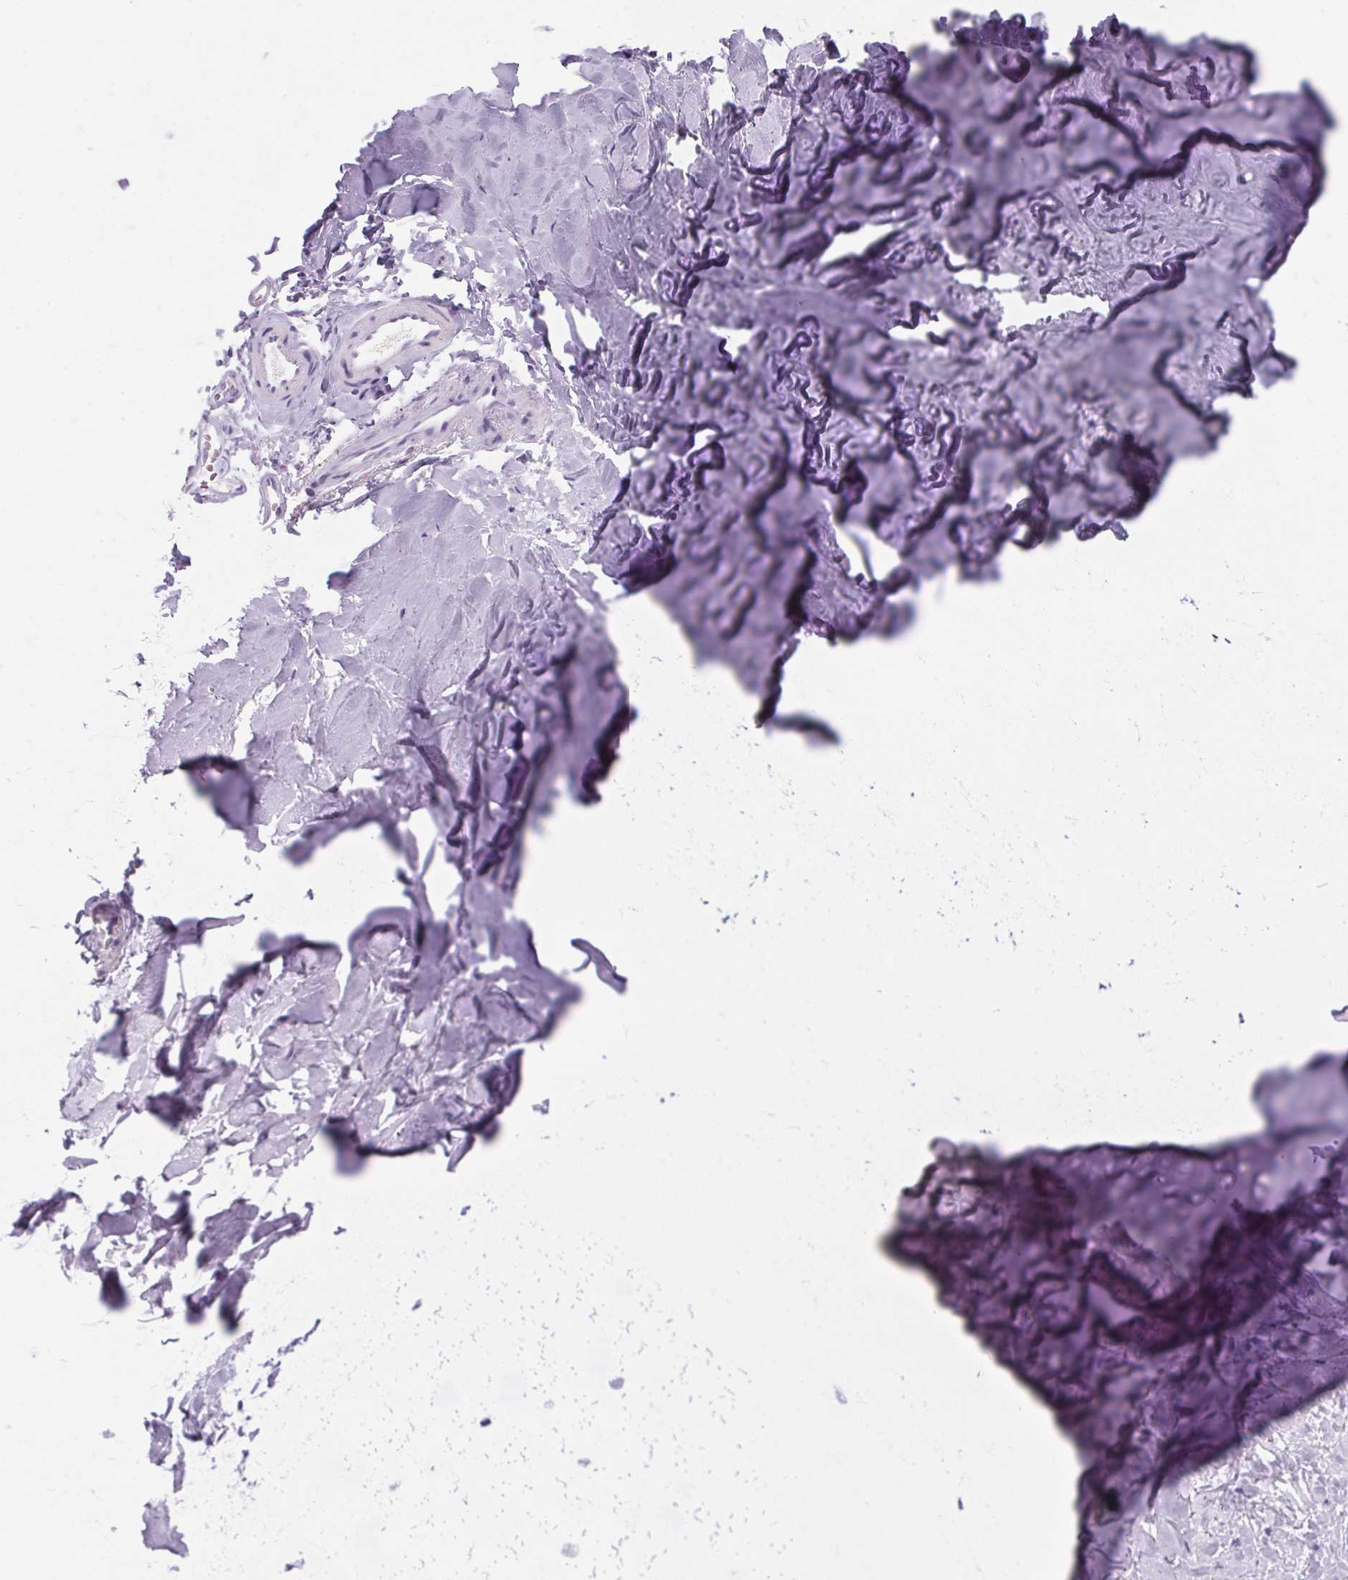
{"staining": {"intensity": "negative", "quantity": "none", "location": "none"}, "tissue": "adipose tissue", "cell_type": "Adipocytes", "image_type": "normal", "snomed": [{"axis": "morphology", "description": "Normal tissue, NOS"}, {"axis": "topography", "description": "Cartilage tissue"}, {"axis": "topography", "description": "Bronchus"}], "caption": "Immunohistochemistry image of unremarkable adipose tissue: adipose tissue stained with DAB (3,3'-diaminobenzidine) reveals no significant protein expression in adipocytes. Brightfield microscopy of immunohistochemistry stained with DAB (brown) and hematoxylin (blue), captured at high magnification.", "gene": "S100A2", "patient": {"sex": "female", "age": 79}}